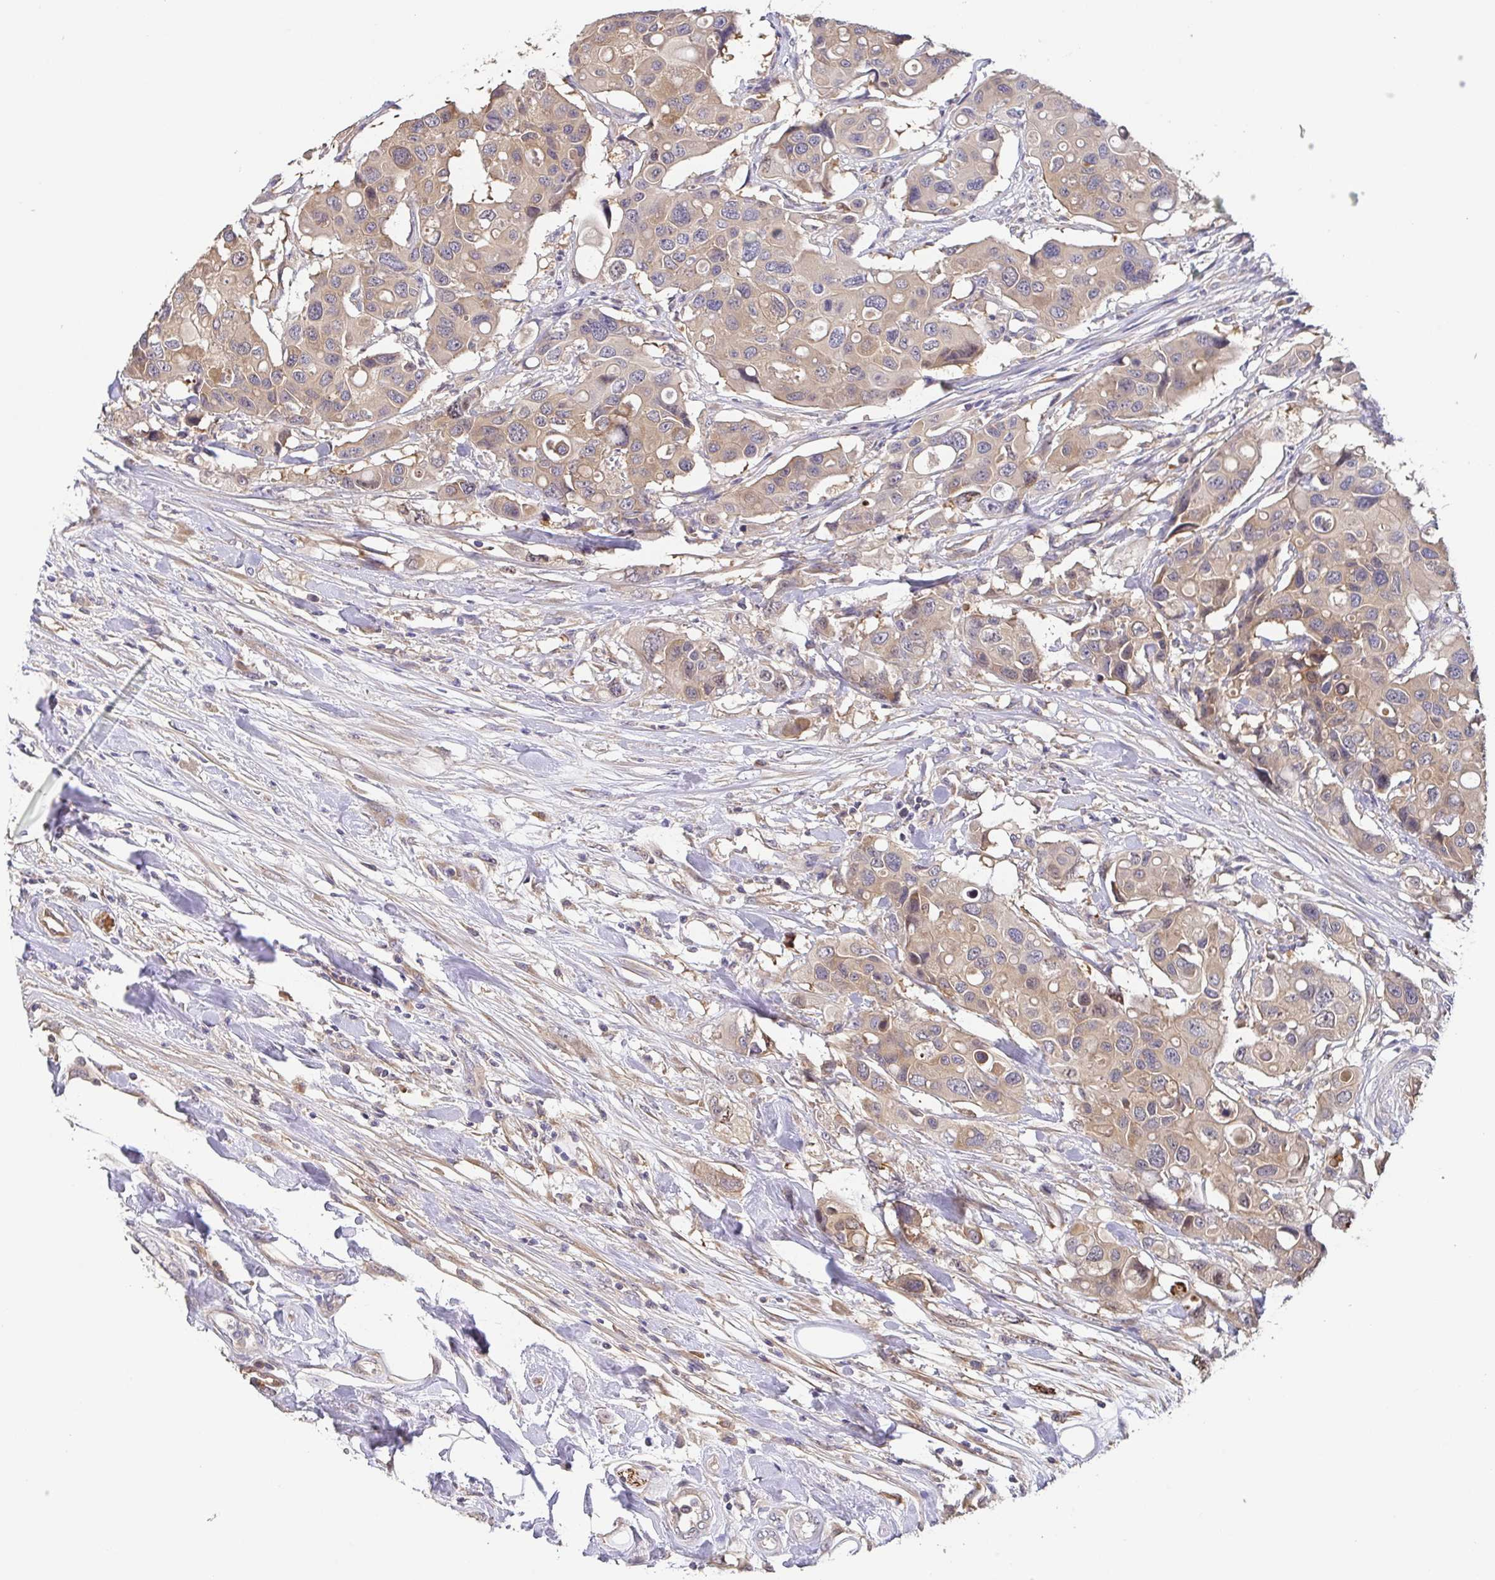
{"staining": {"intensity": "weak", "quantity": ">75%", "location": "cytoplasmic/membranous"}, "tissue": "colorectal cancer", "cell_type": "Tumor cells", "image_type": "cancer", "snomed": [{"axis": "morphology", "description": "Adenocarcinoma, NOS"}, {"axis": "topography", "description": "Colon"}], "caption": "Immunohistochemistry histopathology image of neoplastic tissue: human colorectal cancer stained using IHC reveals low levels of weak protein expression localized specifically in the cytoplasmic/membranous of tumor cells, appearing as a cytoplasmic/membranous brown color.", "gene": "EIF3D", "patient": {"sex": "male", "age": 77}}